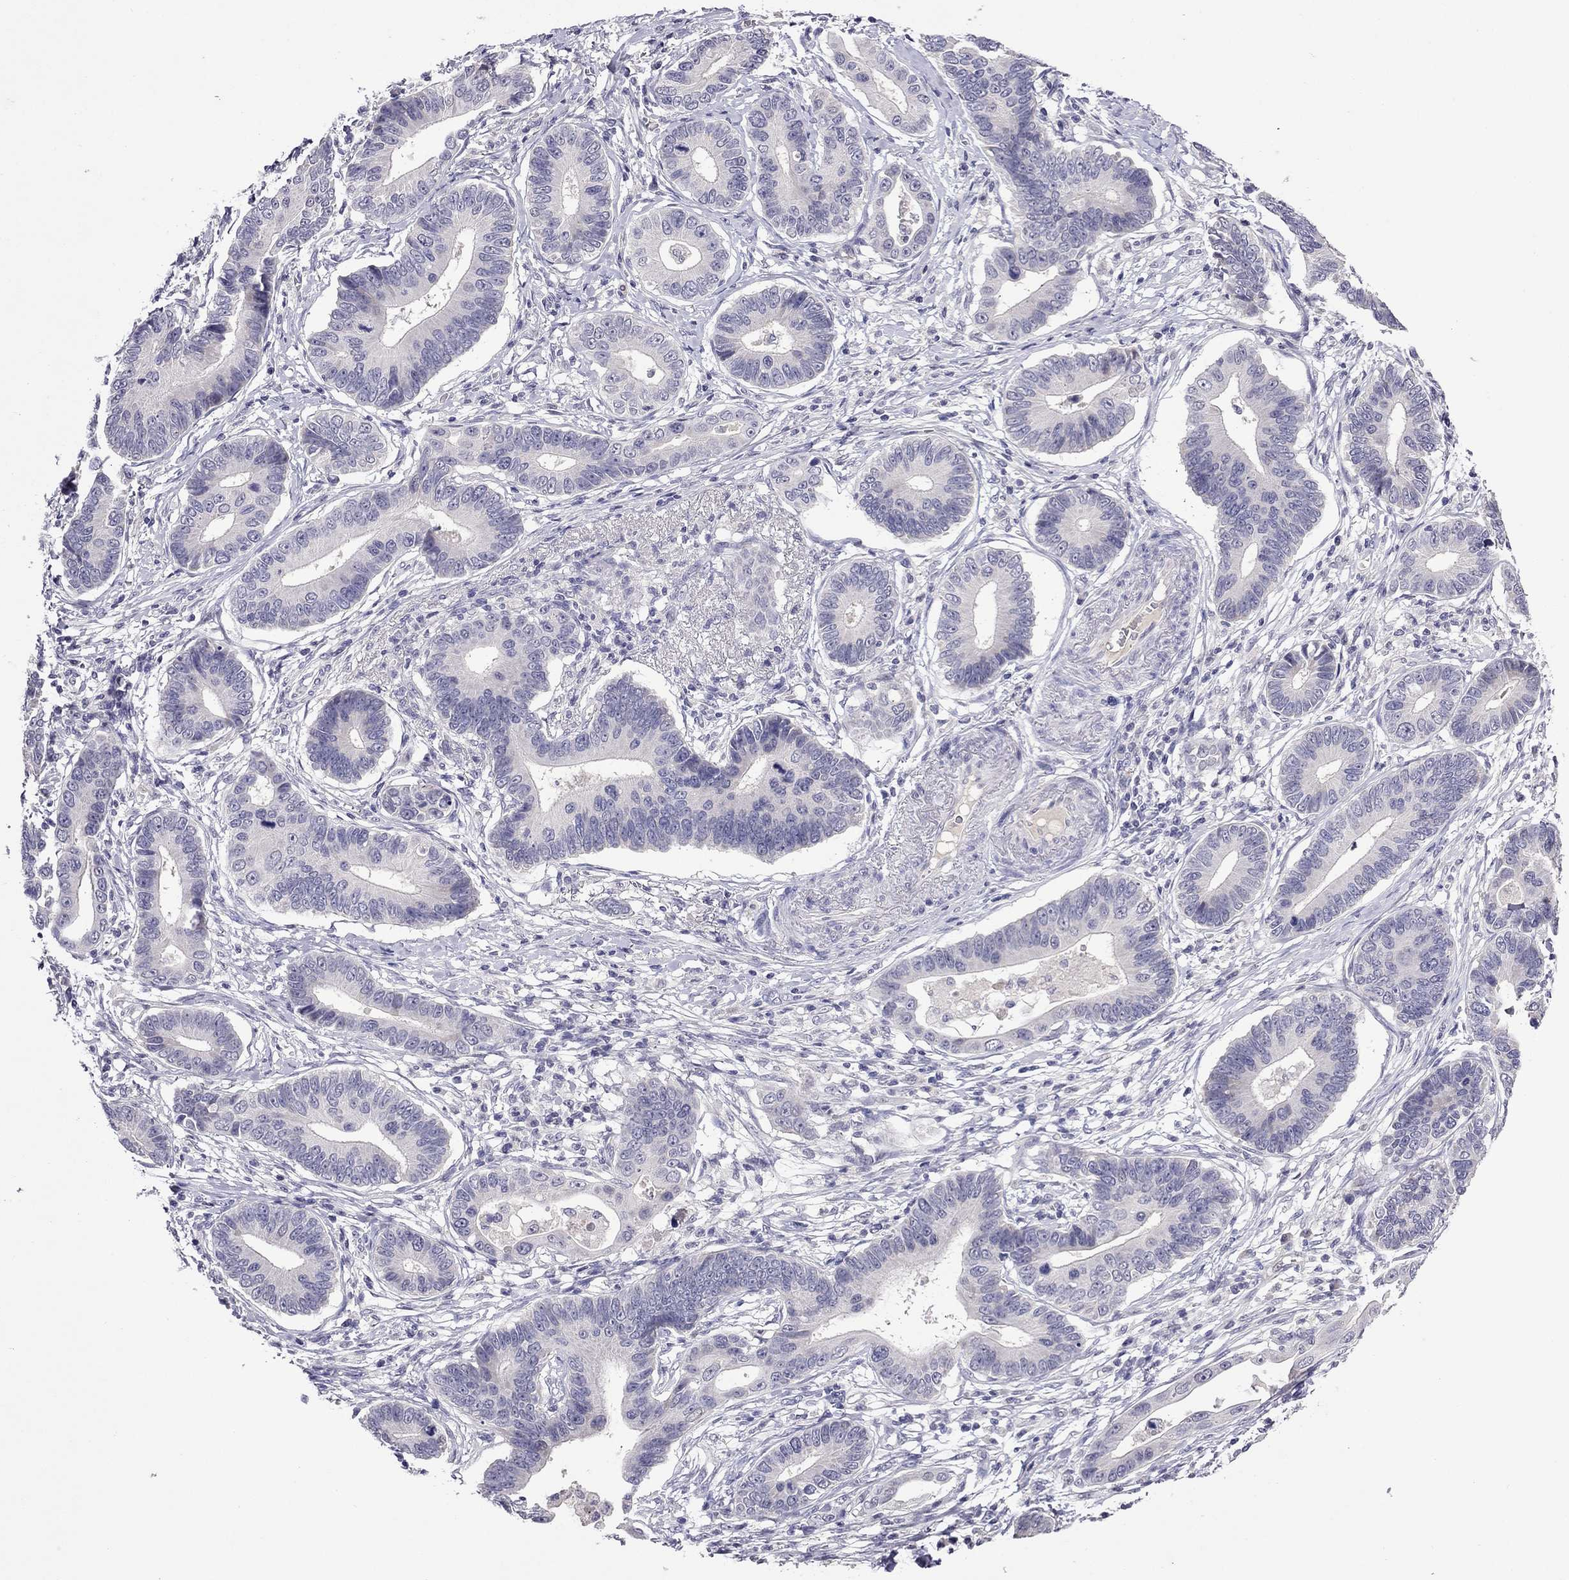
{"staining": {"intensity": "negative", "quantity": "none", "location": "none"}, "tissue": "stomach cancer", "cell_type": "Tumor cells", "image_type": "cancer", "snomed": [{"axis": "morphology", "description": "Adenocarcinoma, NOS"}, {"axis": "topography", "description": "Stomach"}], "caption": "A micrograph of stomach adenocarcinoma stained for a protein reveals no brown staining in tumor cells.", "gene": "STAR", "patient": {"sex": "male", "age": 84}}